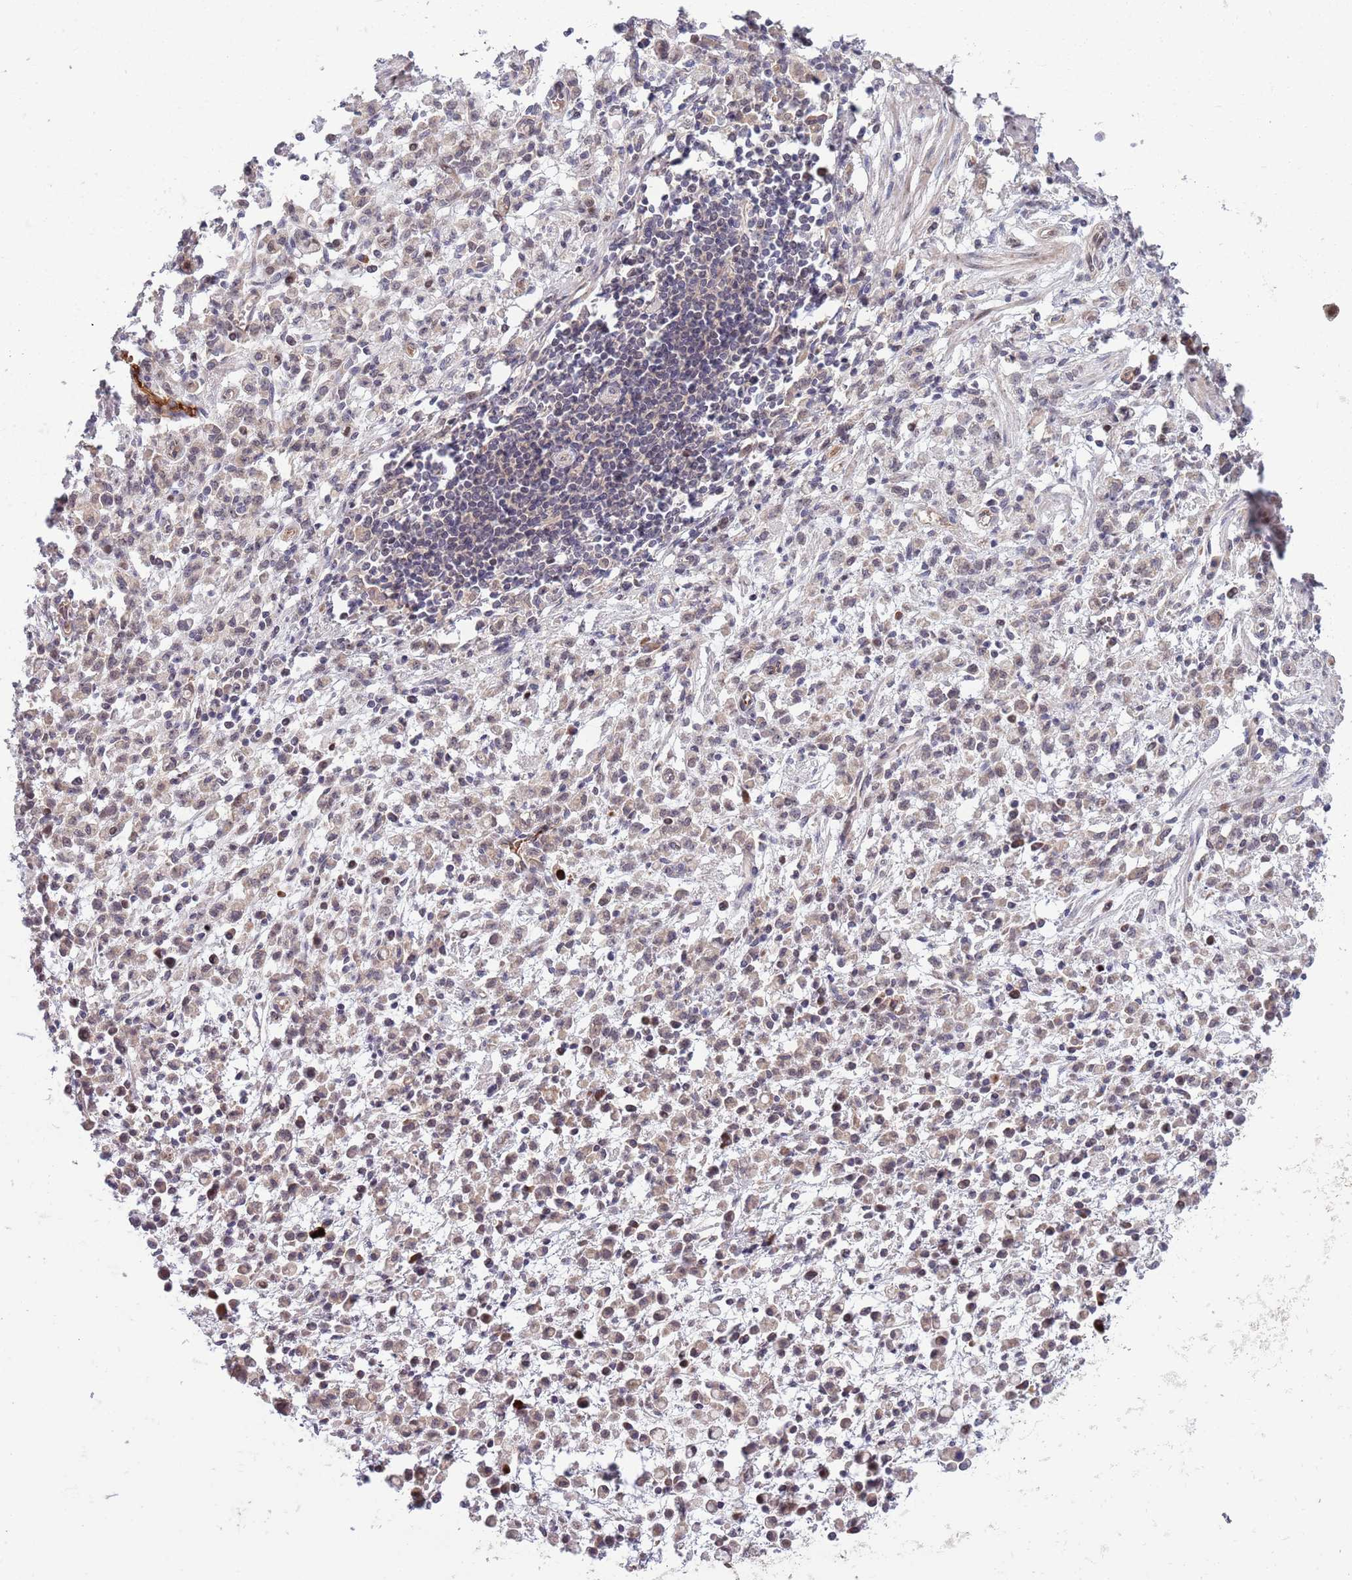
{"staining": {"intensity": "weak", "quantity": "25%-75%", "location": "nuclear"}, "tissue": "stomach cancer", "cell_type": "Tumor cells", "image_type": "cancer", "snomed": [{"axis": "morphology", "description": "Adenocarcinoma, NOS"}, {"axis": "topography", "description": "Stomach"}], "caption": "This is an image of immunohistochemistry staining of stomach cancer (adenocarcinoma), which shows weak positivity in the nuclear of tumor cells.", "gene": "NT5DC4", "patient": {"sex": "male", "age": 77}}